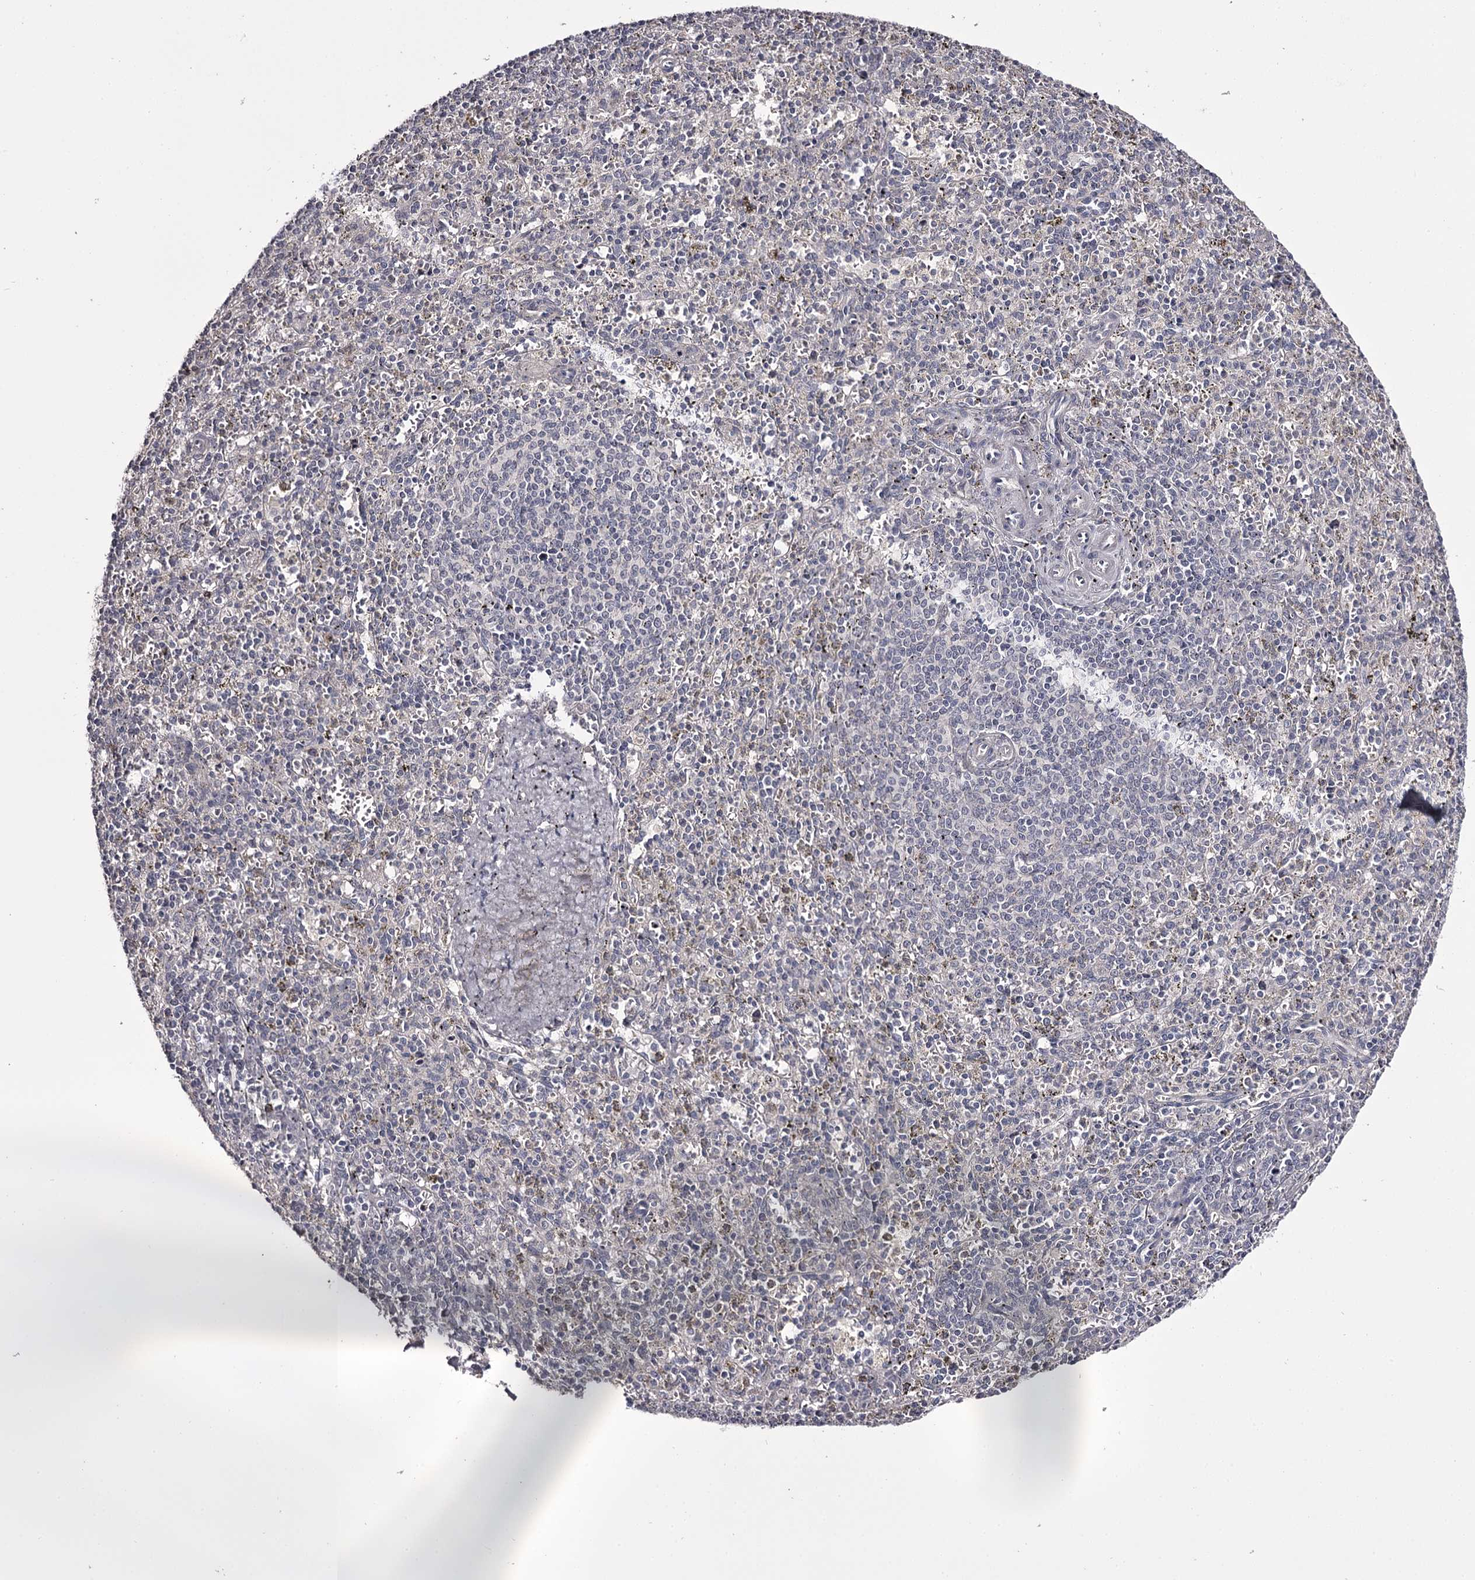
{"staining": {"intensity": "negative", "quantity": "none", "location": "none"}, "tissue": "spleen", "cell_type": "Cells in red pulp", "image_type": "normal", "snomed": [{"axis": "morphology", "description": "Normal tissue, NOS"}, {"axis": "topography", "description": "Spleen"}], "caption": "Immunohistochemistry histopathology image of normal spleen: spleen stained with DAB (3,3'-diaminobenzidine) displays no significant protein positivity in cells in red pulp. (DAB IHC with hematoxylin counter stain).", "gene": "PRM2", "patient": {"sex": "male", "age": 72}}